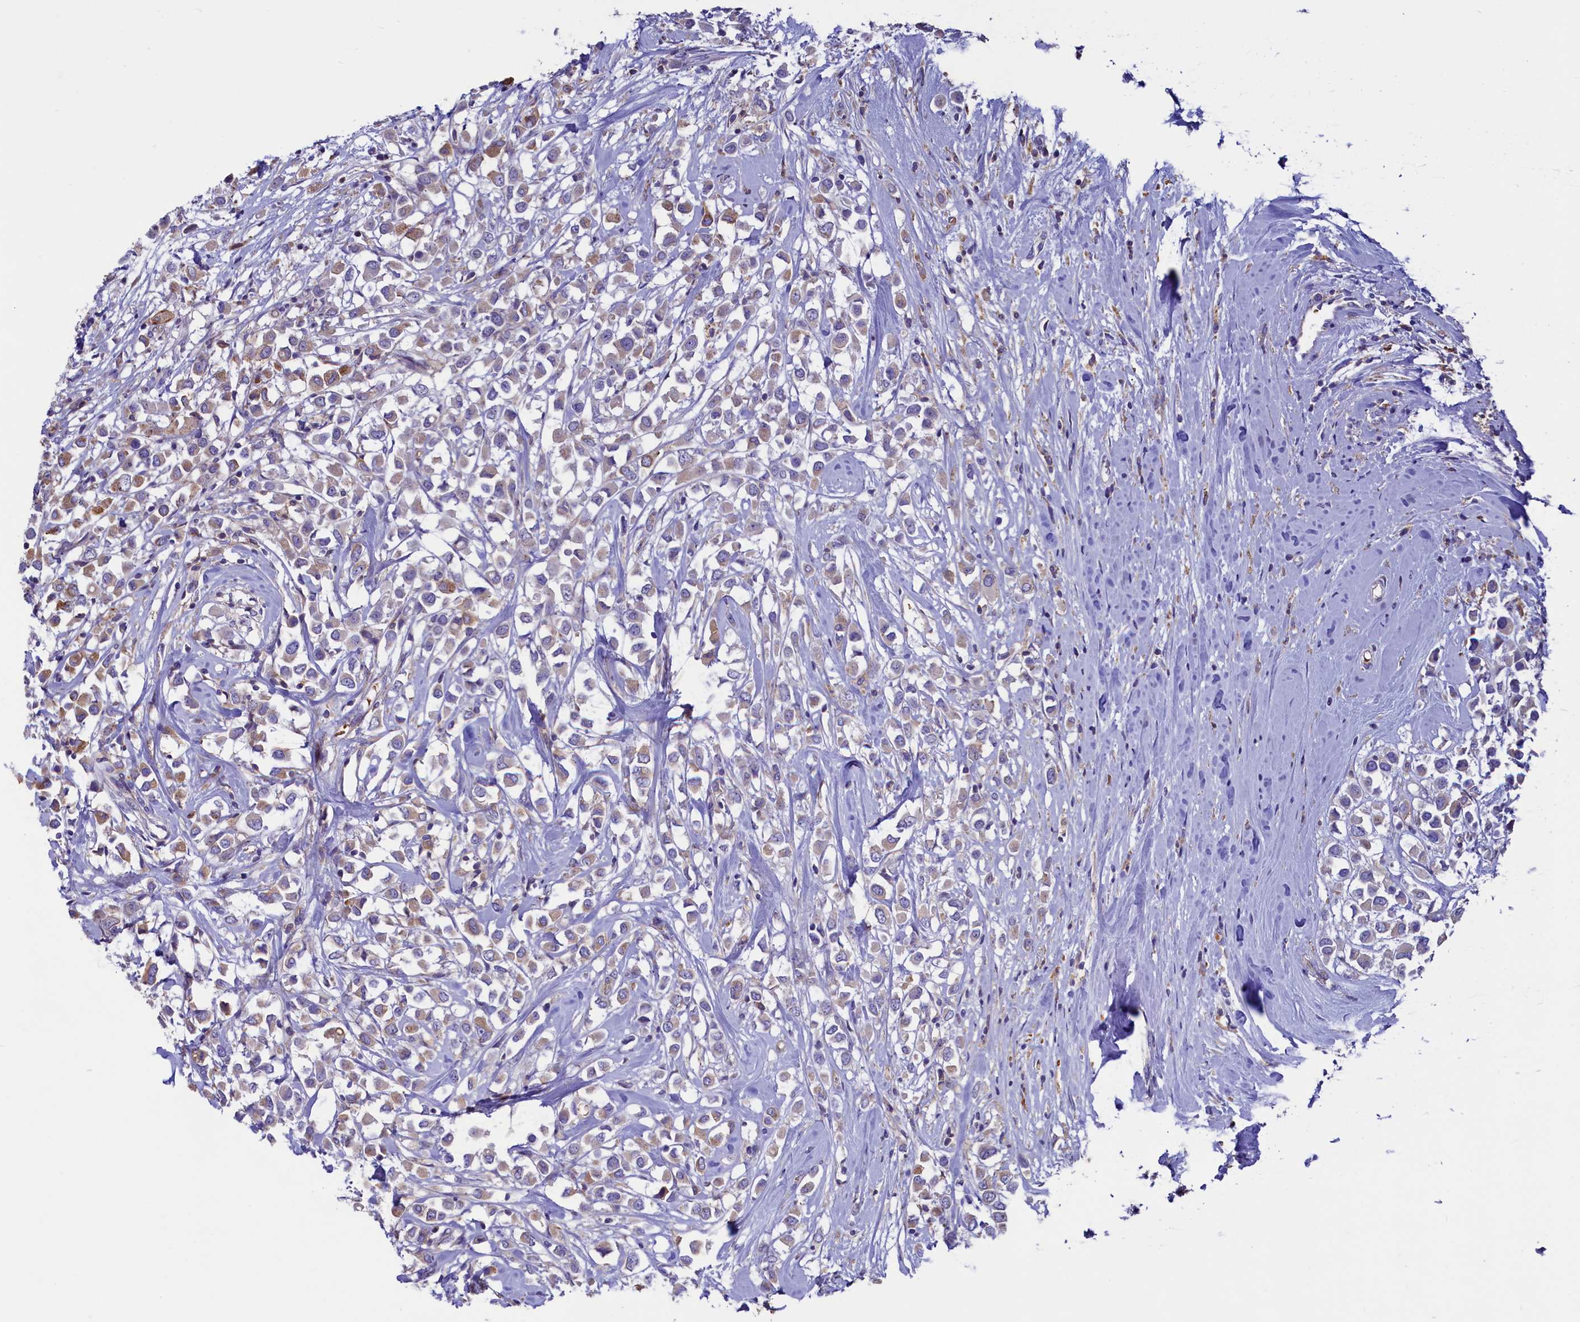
{"staining": {"intensity": "moderate", "quantity": "25%-75%", "location": "cytoplasmic/membranous"}, "tissue": "breast cancer", "cell_type": "Tumor cells", "image_type": "cancer", "snomed": [{"axis": "morphology", "description": "Duct carcinoma"}, {"axis": "topography", "description": "Breast"}], "caption": "Immunohistochemical staining of breast invasive ductal carcinoma reveals medium levels of moderate cytoplasmic/membranous protein expression in about 25%-75% of tumor cells.", "gene": "HPS6", "patient": {"sex": "female", "age": 87}}